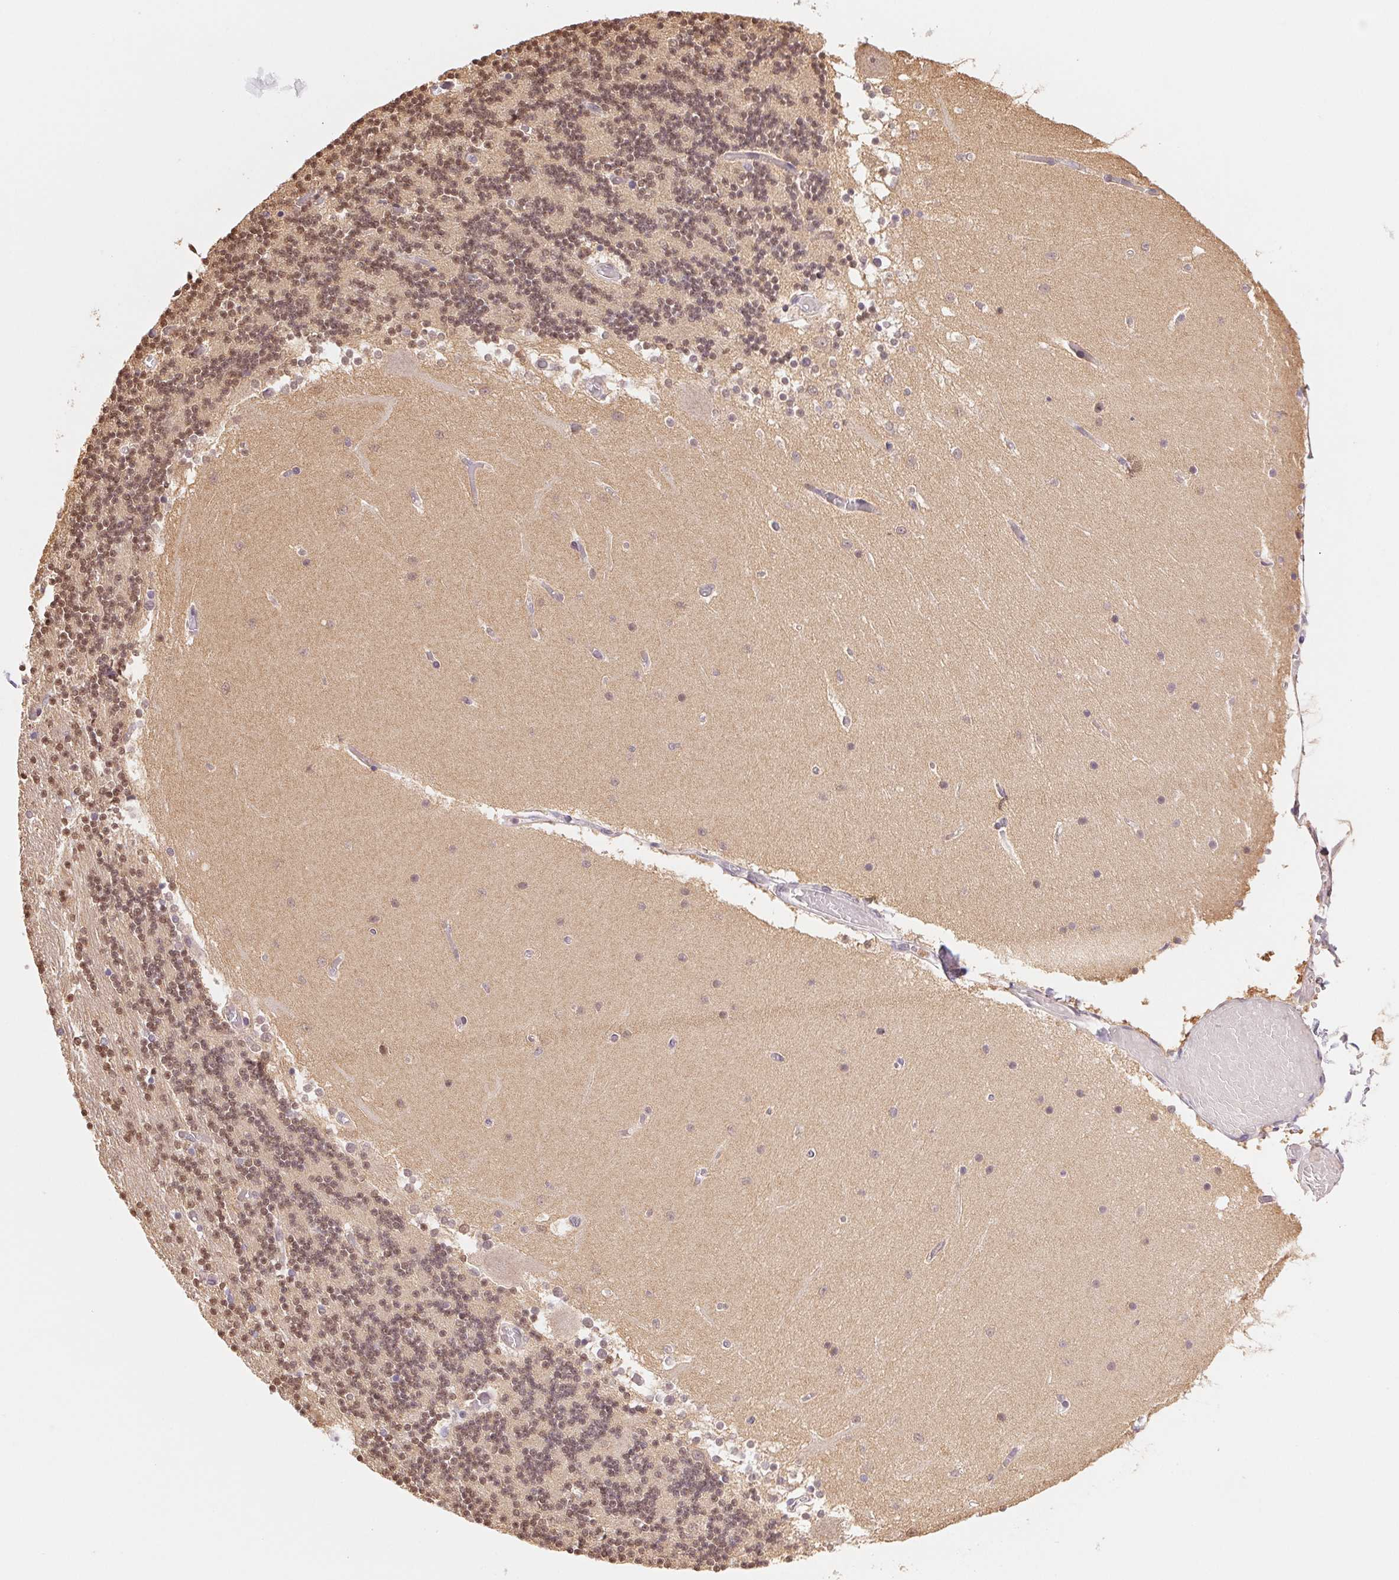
{"staining": {"intensity": "moderate", "quantity": "25%-75%", "location": "nuclear"}, "tissue": "cerebellum", "cell_type": "Cells in granular layer", "image_type": "normal", "snomed": [{"axis": "morphology", "description": "Normal tissue, NOS"}, {"axis": "topography", "description": "Cerebellum"}], "caption": "Immunohistochemical staining of benign cerebellum demonstrates 25%-75% levels of moderate nuclear protein positivity in approximately 25%-75% of cells in granular layer.", "gene": "CDC123", "patient": {"sex": "female", "age": 28}}